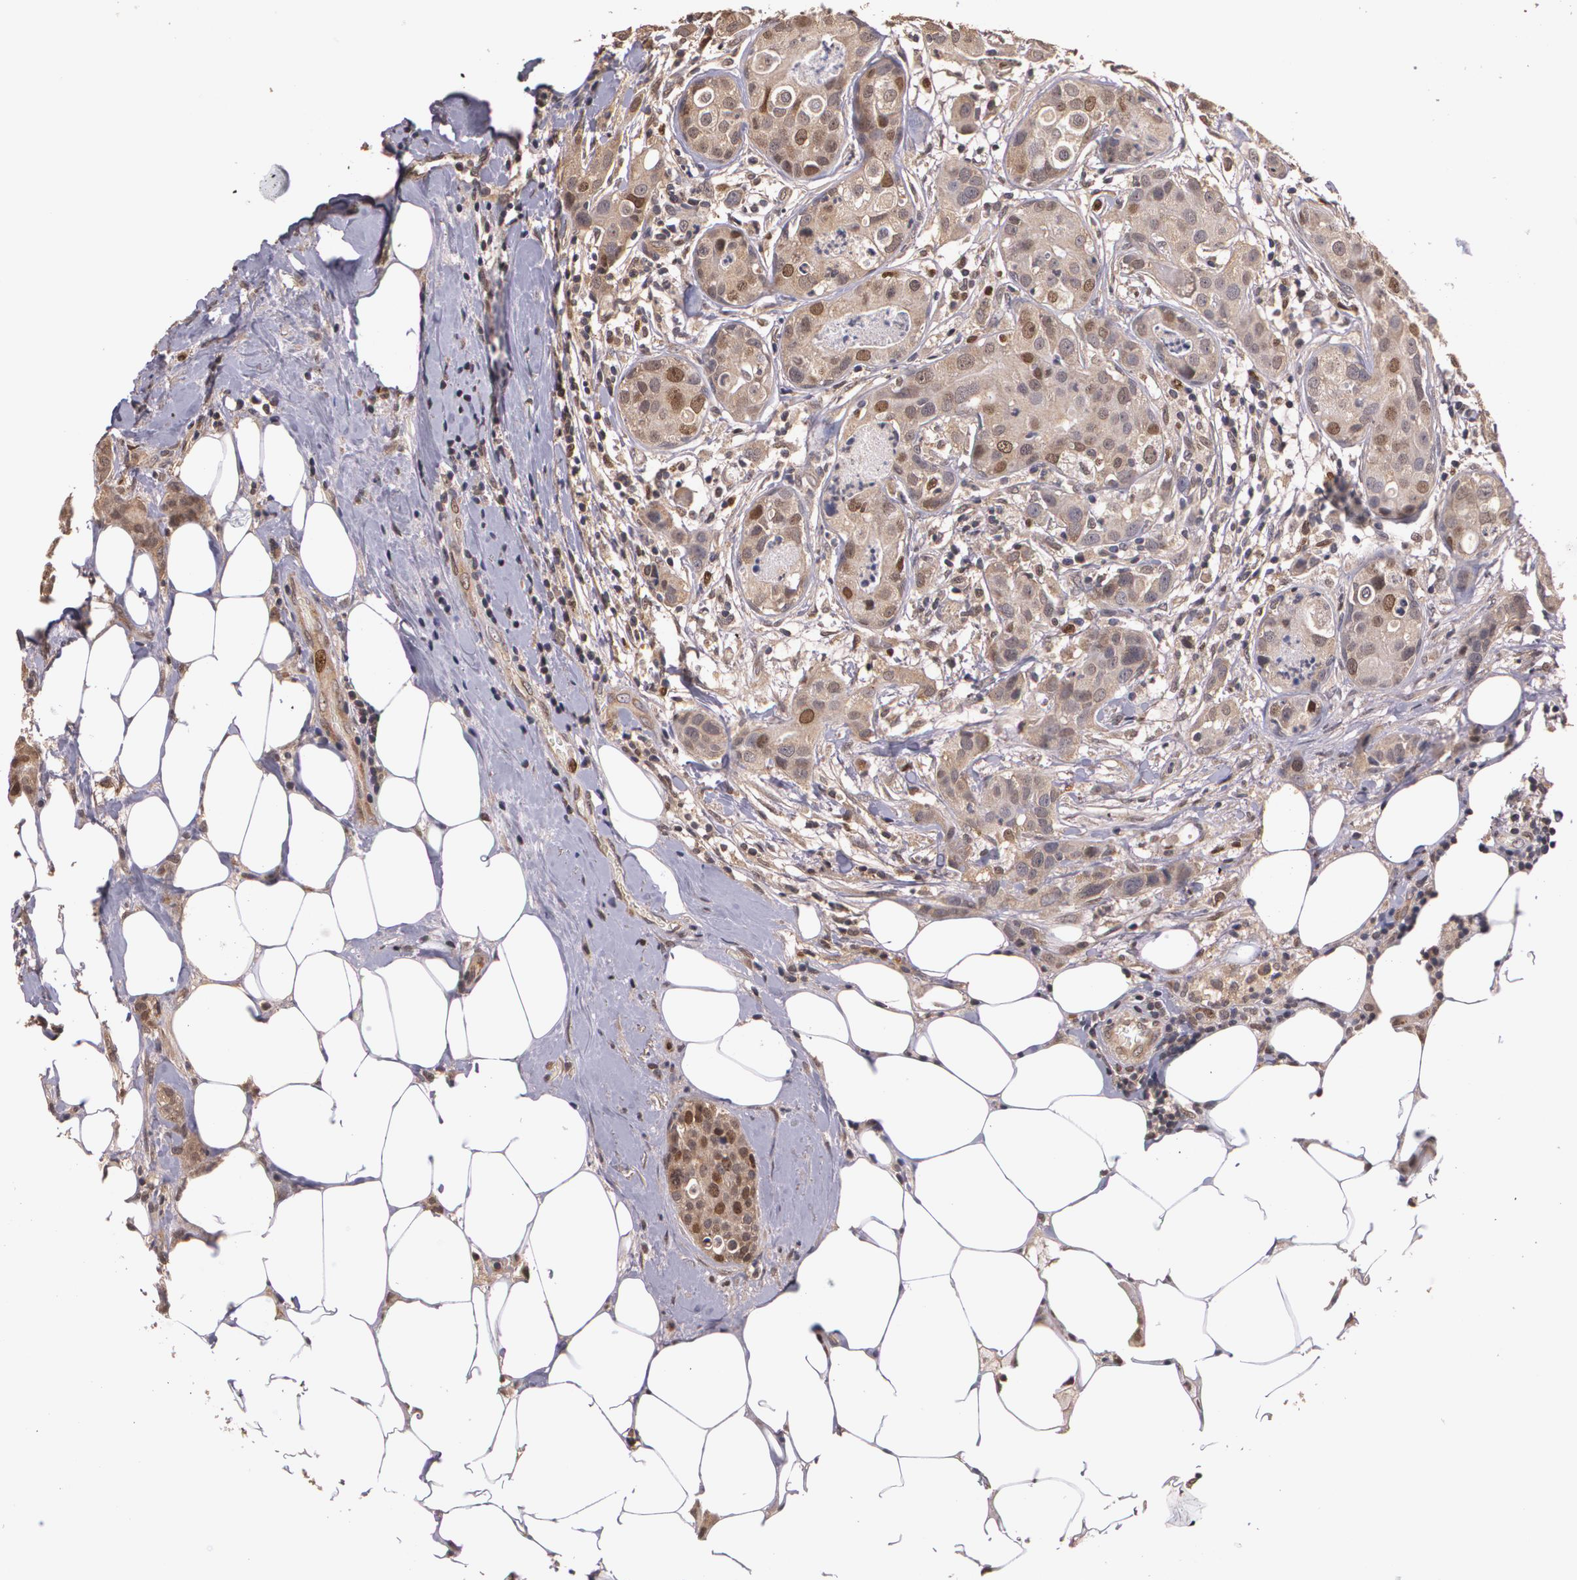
{"staining": {"intensity": "moderate", "quantity": "25%-75%", "location": "cytoplasmic/membranous,nuclear"}, "tissue": "breast cancer", "cell_type": "Tumor cells", "image_type": "cancer", "snomed": [{"axis": "morphology", "description": "Duct carcinoma"}, {"axis": "topography", "description": "Breast"}], "caption": "Tumor cells display moderate cytoplasmic/membranous and nuclear positivity in about 25%-75% of cells in breast cancer (intraductal carcinoma). (Brightfield microscopy of DAB IHC at high magnification).", "gene": "BRCA1", "patient": {"sex": "female", "age": 45}}